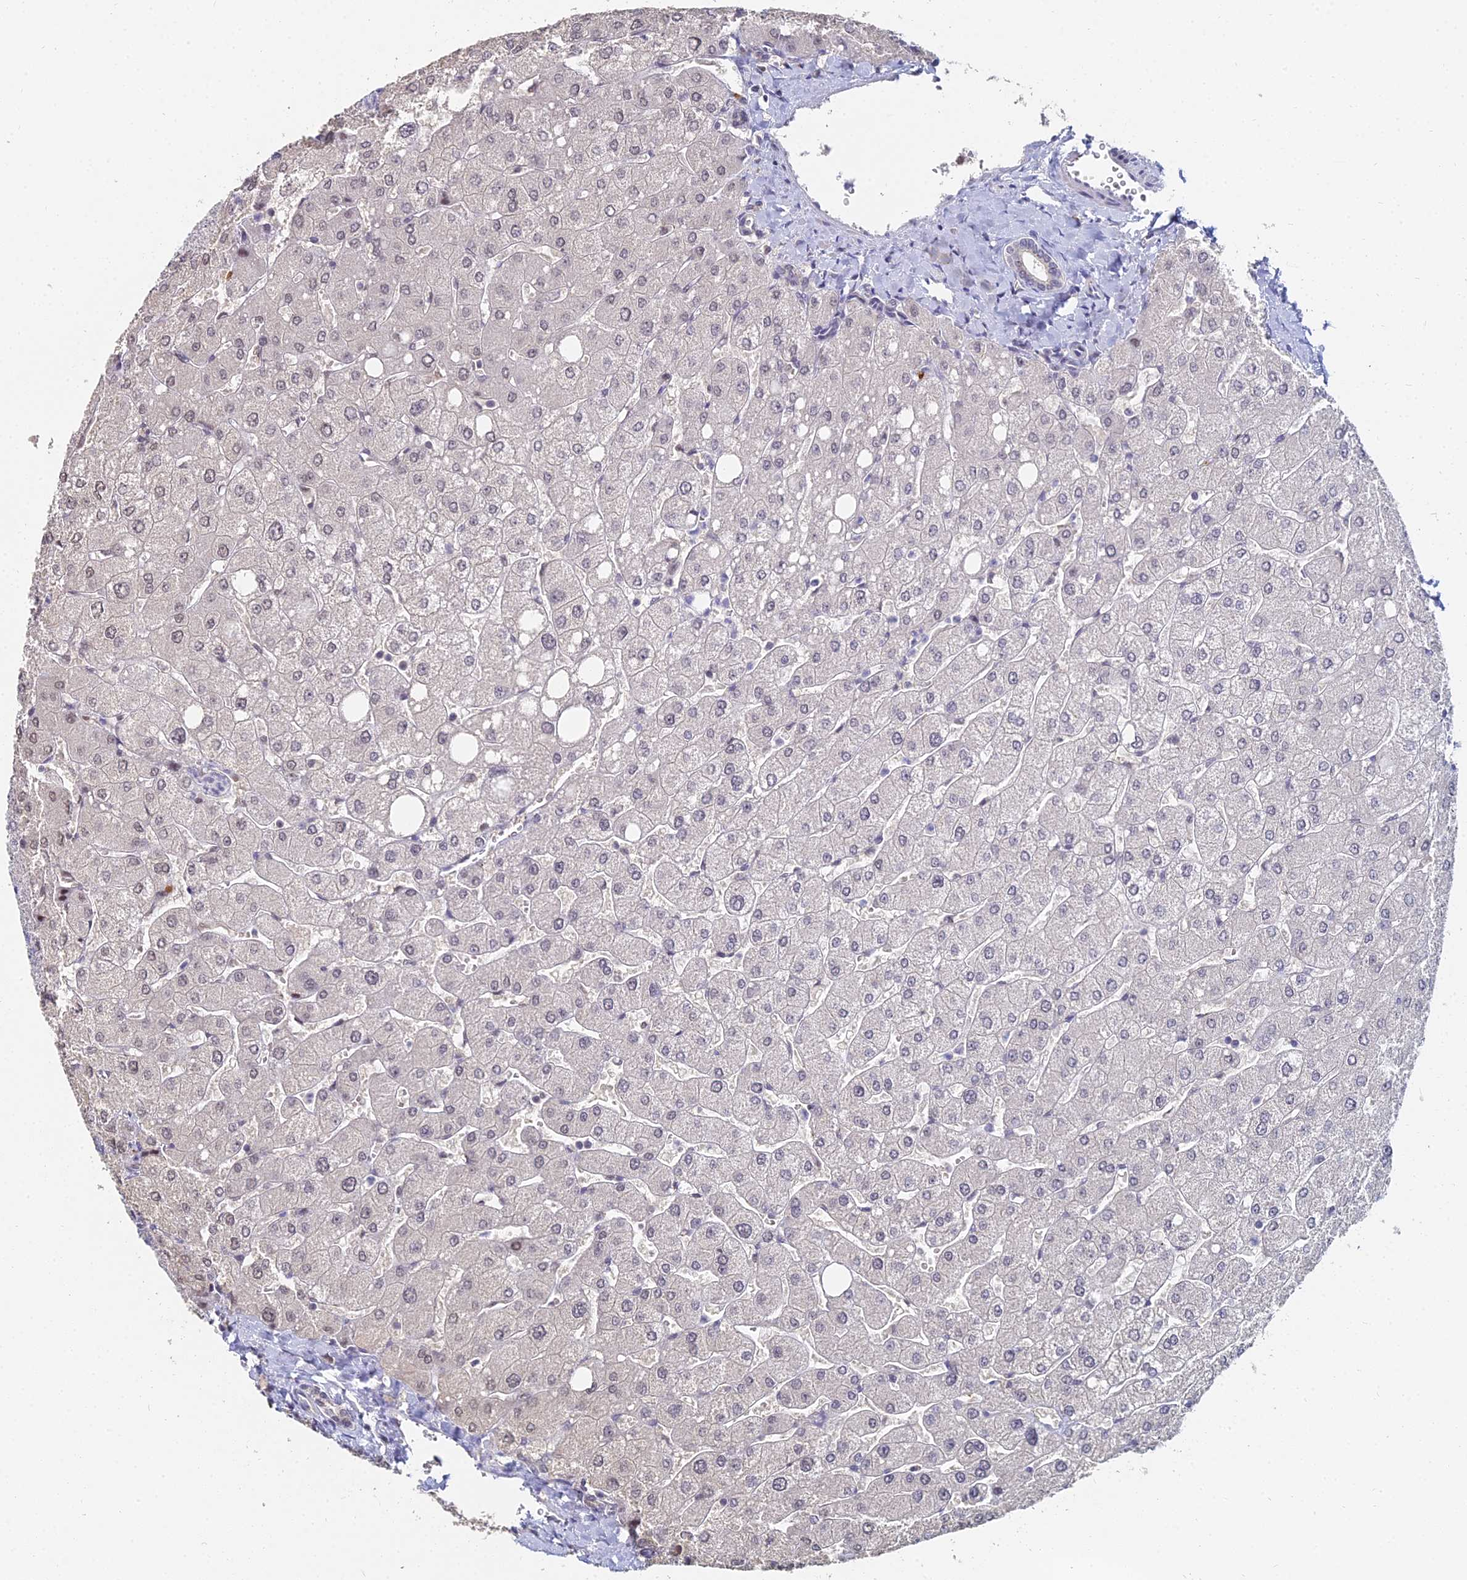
{"staining": {"intensity": "weak", "quantity": "25%-75%", "location": "nuclear"}, "tissue": "liver", "cell_type": "Cholangiocytes", "image_type": "normal", "snomed": [{"axis": "morphology", "description": "Normal tissue, NOS"}, {"axis": "topography", "description": "Liver"}], "caption": "A low amount of weak nuclear positivity is appreciated in about 25%-75% of cholangiocytes in normal liver. (Brightfield microscopy of DAB IHC at high magnification).", "gene": "THOC3", "patient": {"sex": "male", "age": 55}}